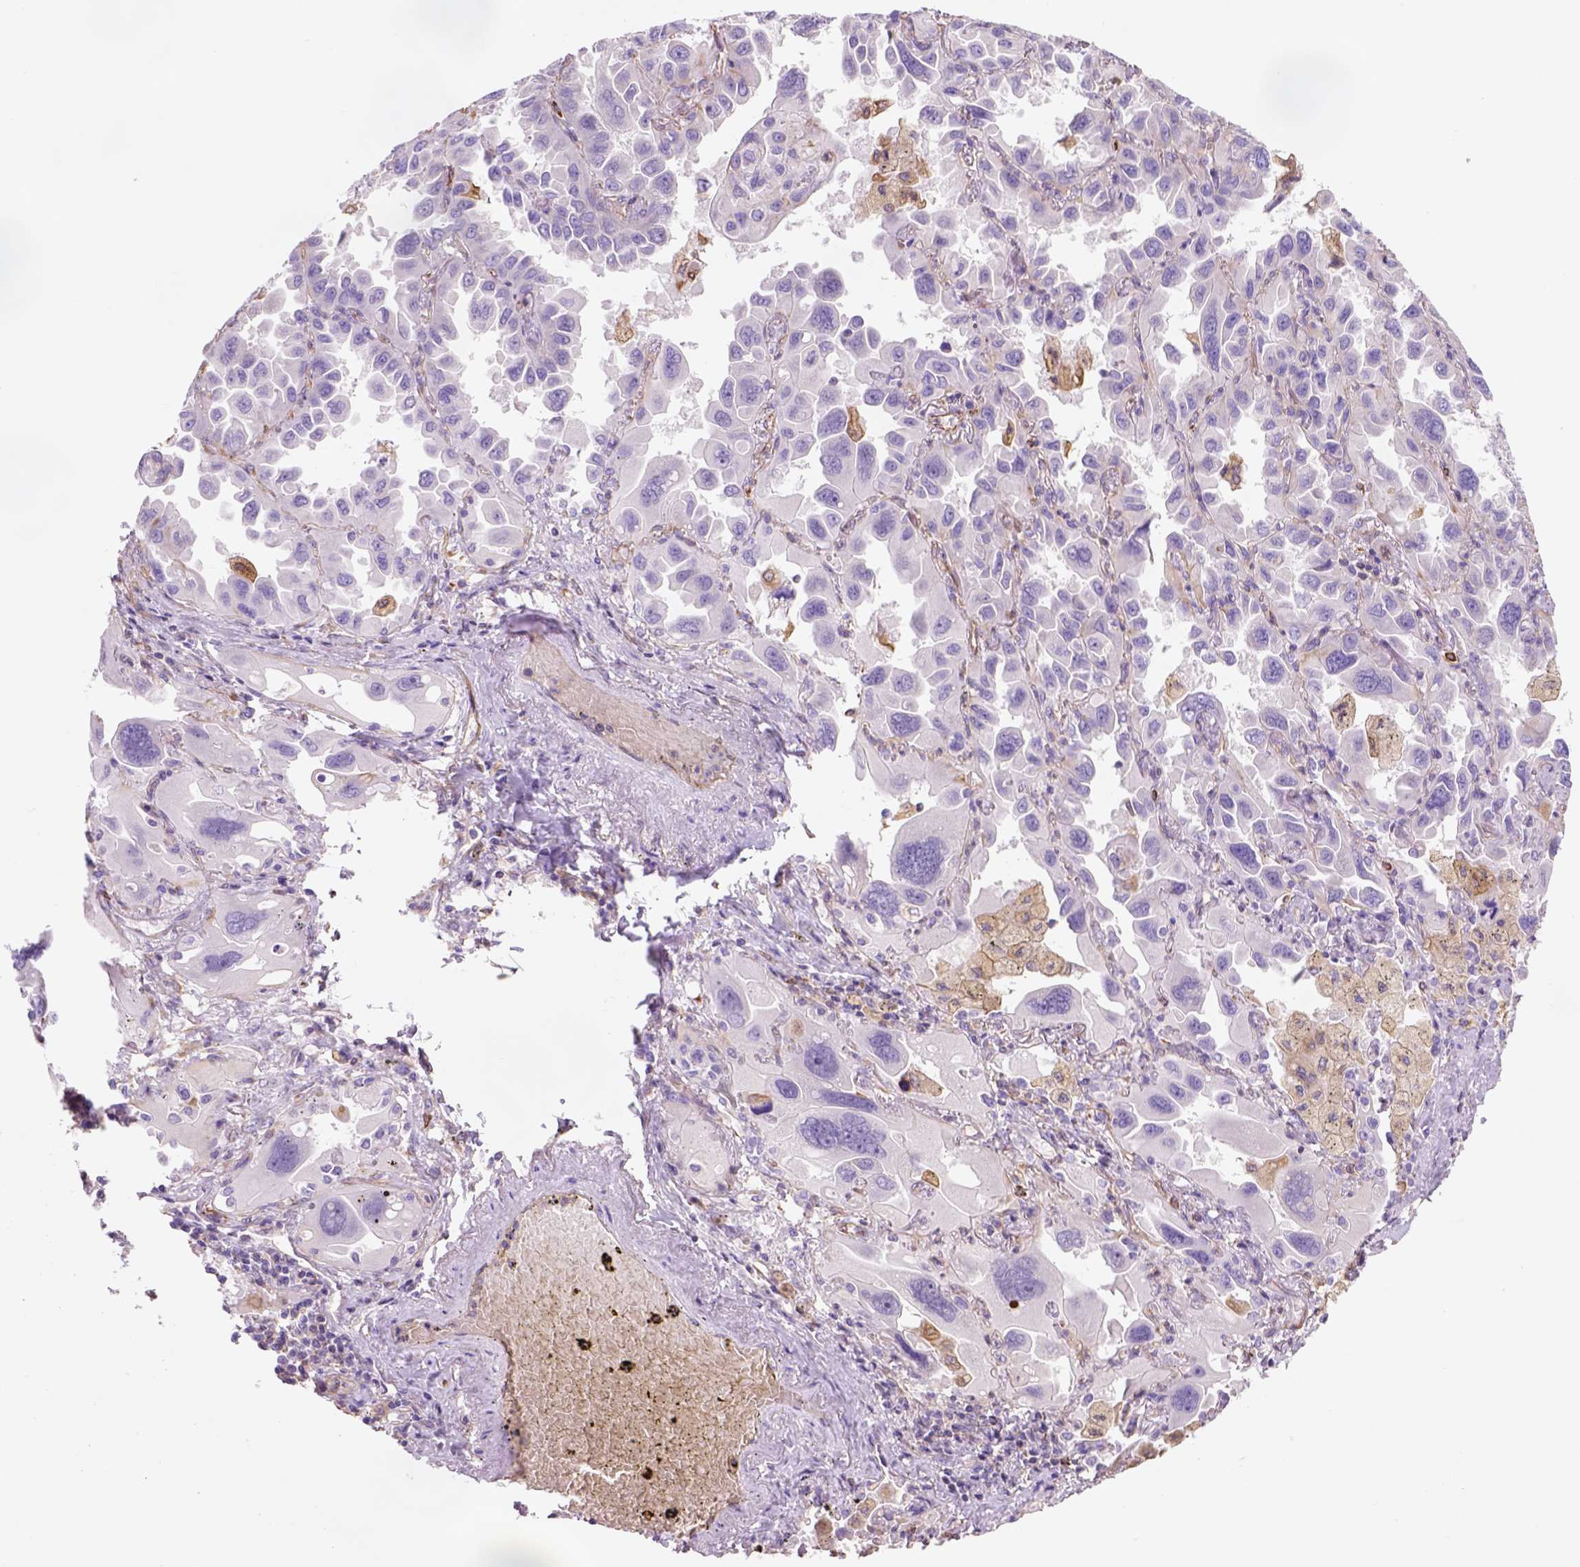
{"staining": {"intensity": "negative", "quantity": "none", "location": "none"}, "tissue": "lung cancer", "cell_type": "Tumor cells", "image_type": "cancer", "snomed": [{"axis": "morphology", "description": "Adenocarcinoma, NOS"}, {"axis": "topography", "description": "Lung"}], "caption": "This is a micrograph of immunohistochemistry staining of lung cancer (adenocarcinoma), which shows no expression in tumor cells.", "gene": "ZZZ3", "patient": {"sex": "male", "age": 64}}